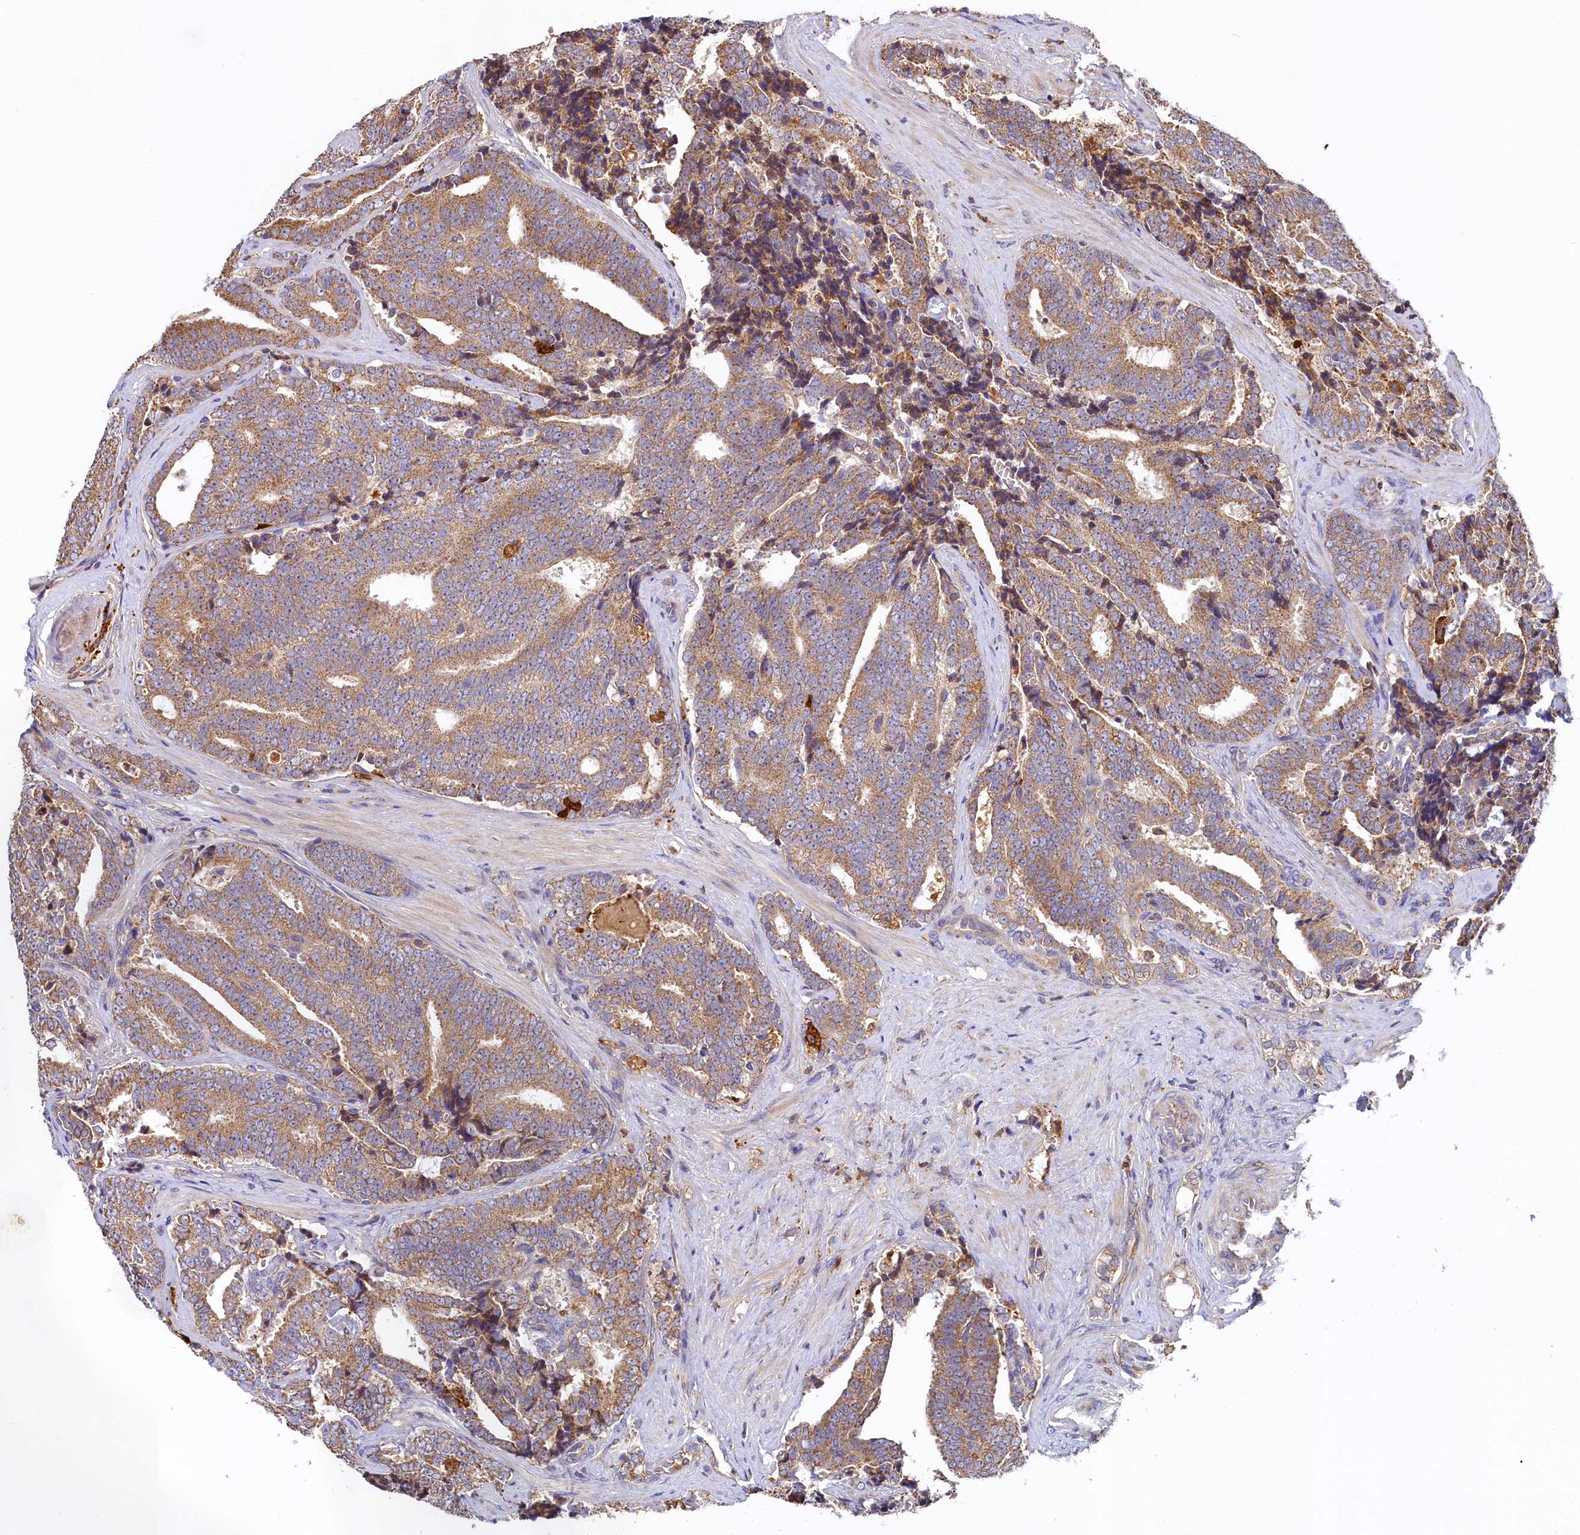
{"staining": {"intensity": "moderate", "quantity": ">75%", "location": "cytoplasmic/membranous"}, "tissue": "prostate cancer", "cell_type": "Tumor cells", "image_type": "cancer", "snomed": [{"axis": "morphology", "description": "Adenocarcinoma, High grade"}, {"axis": "topography", "description": "Prostate and seminal vesicle, NOS"}], "caption": "Protein analysis of prostate adenocarcinoma (high-grade) tissue reveals moderate cytoplasmic/membranous expression in approximately >75% of tumor cells.", "gene": "SEC31B", "patient": {"sex": "male", "age": 67}}